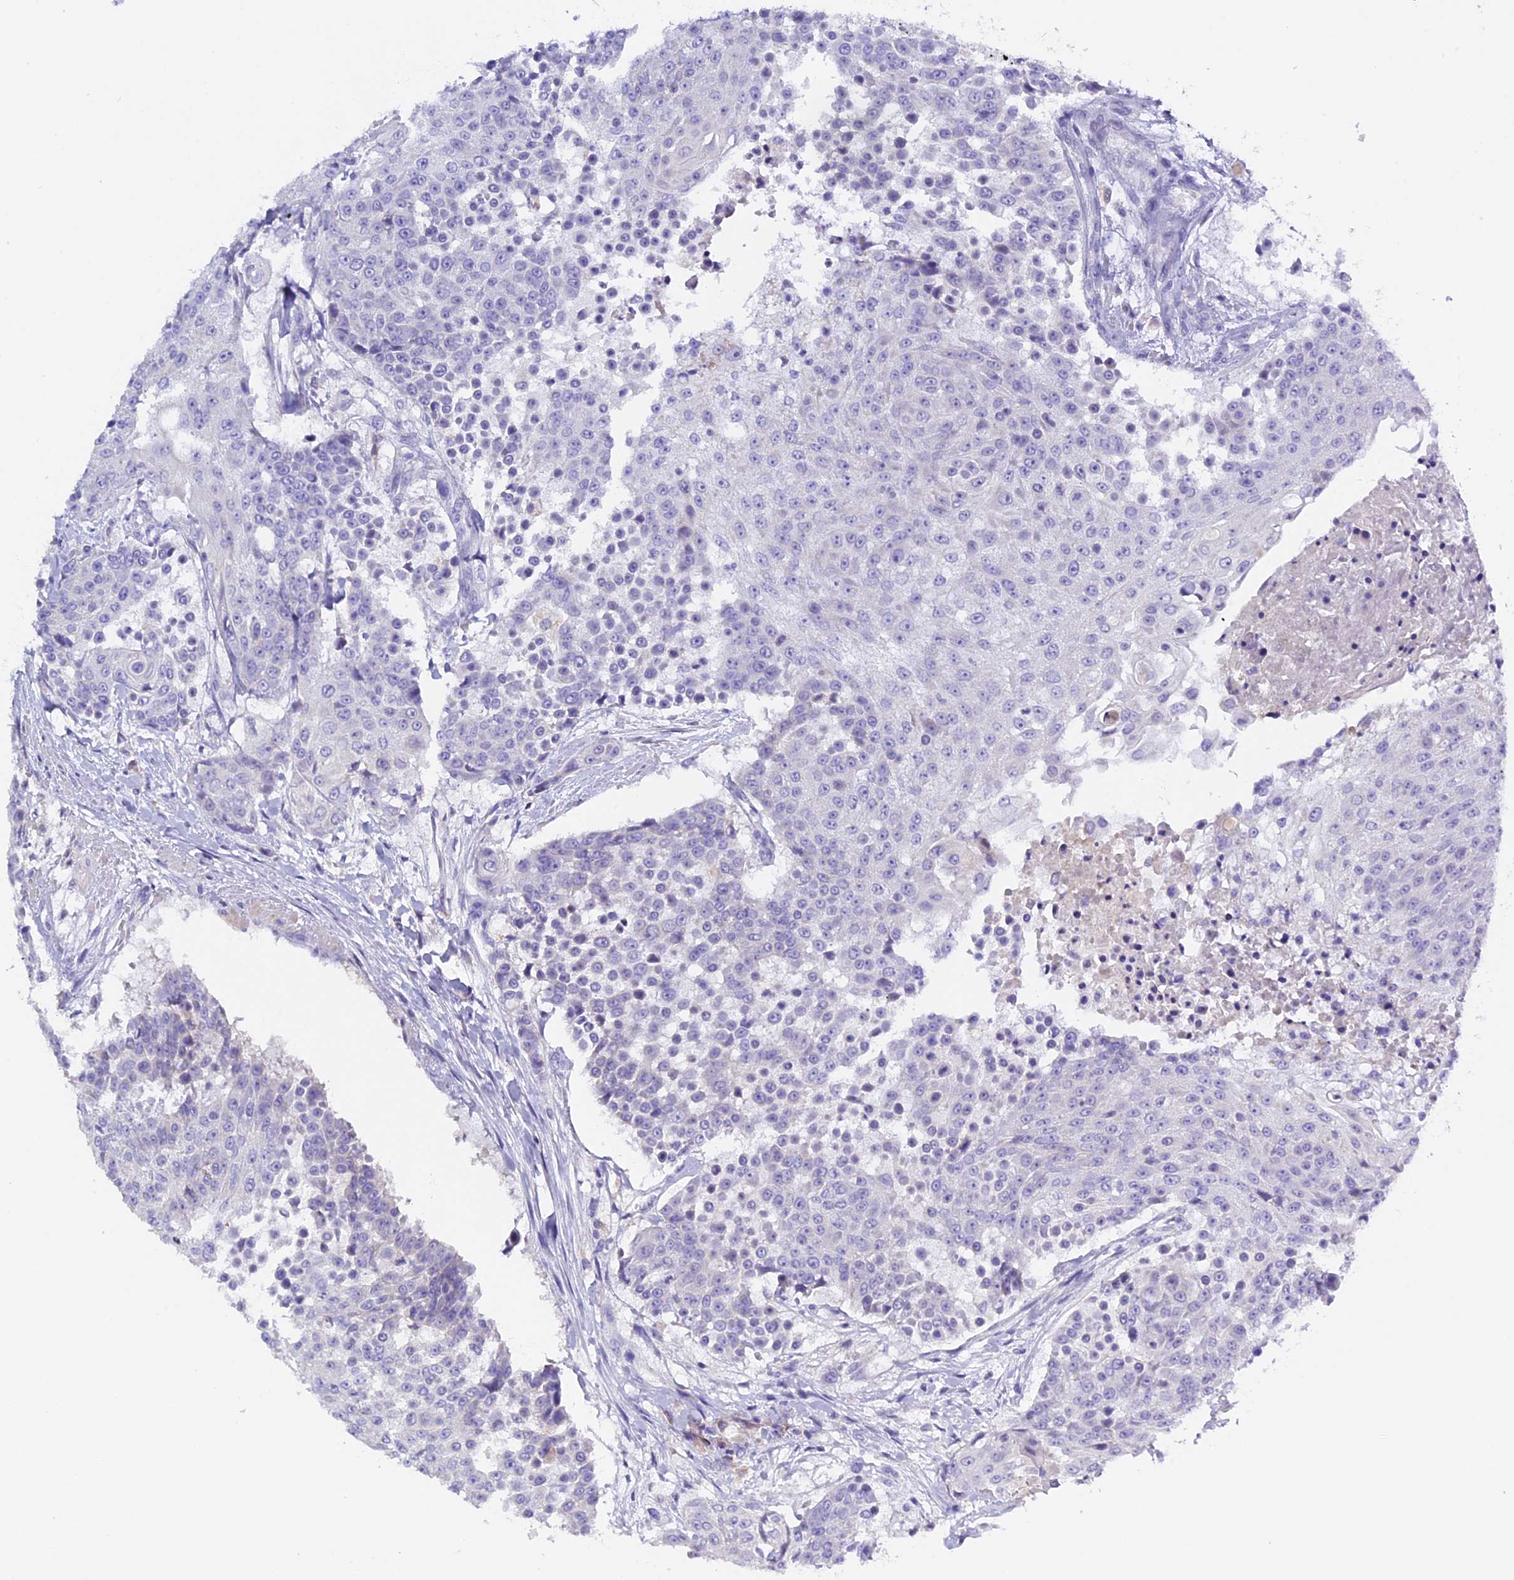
{"staining": {"intensity": "negative", "quantity": "none", "location": "none"}, "tissue": "urothelial cancer", "cell_type": "Tumor cells", "image_type": "cancer", "snomed": [{"axis": "morphology", "description": "Urothelial carcinoma, High grade"}, {"axis": "topography", "description": "Urinary bladder"}], "caption": "This is a histopathology image of immunohistochemistry staining of urothelial cancer, which shows no positivity in tumor cells.", "gene": "RTTN", "patient": {"sex": "female", "age": 63}}